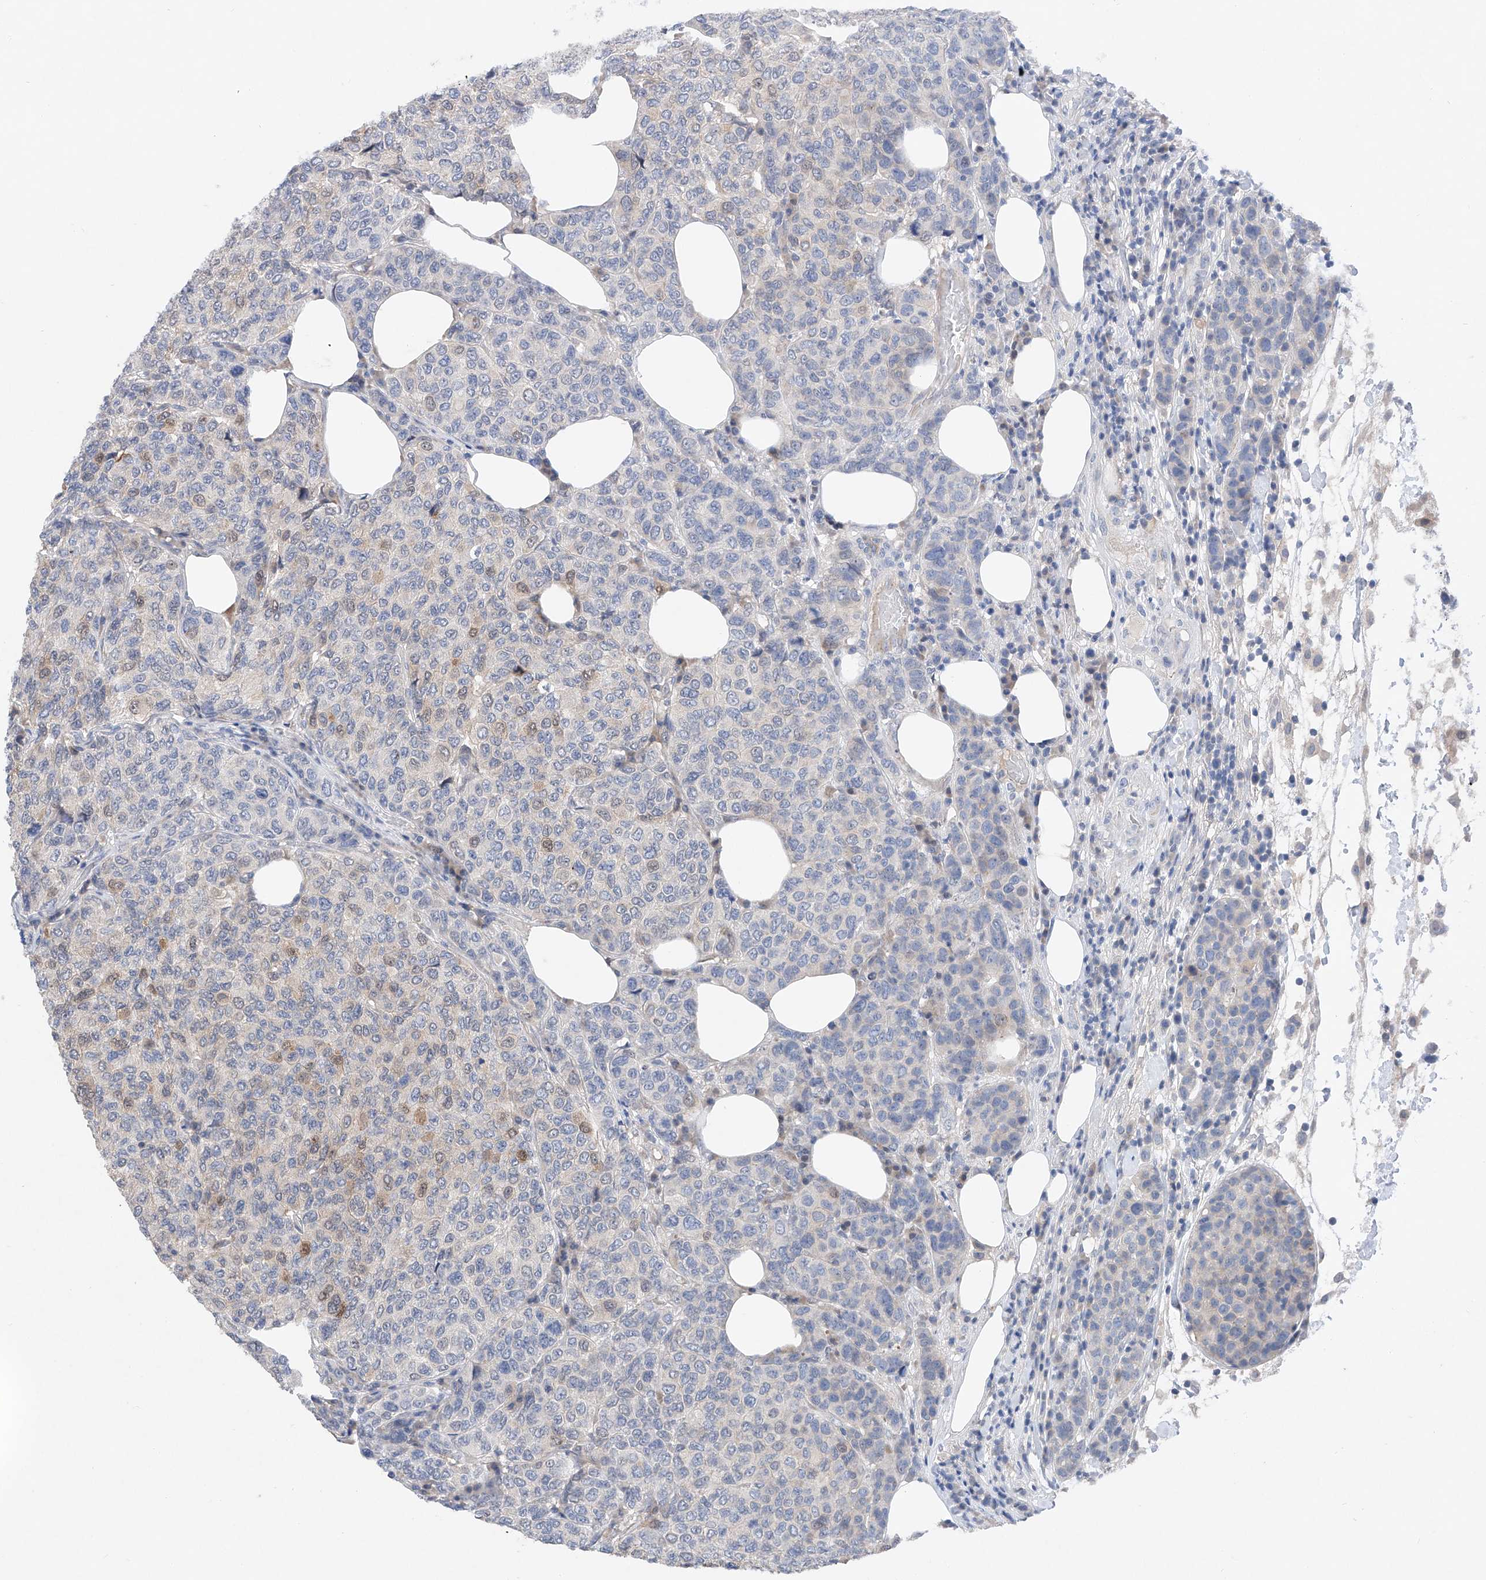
{"staining": {"intensity": "moderate", "quantity": "<25%", "location": "nuclear"}, "tissue": "breast cancer", "cell_type": "Tumor cells", "image_type": "cancer", "snomed": [{"axis": "morphology", "description": "Duct carcinoma"}, {"axis": "topography", "description": "Breast"}], "caption": "This is a micrograph of immunohistochemistry staining of invasive ductal carcinoma (breast), which shows moderate expression in the nuclear of tumor cells.", "gene": "FUCA2", "patient": {"sex": "female", "age": 55}}